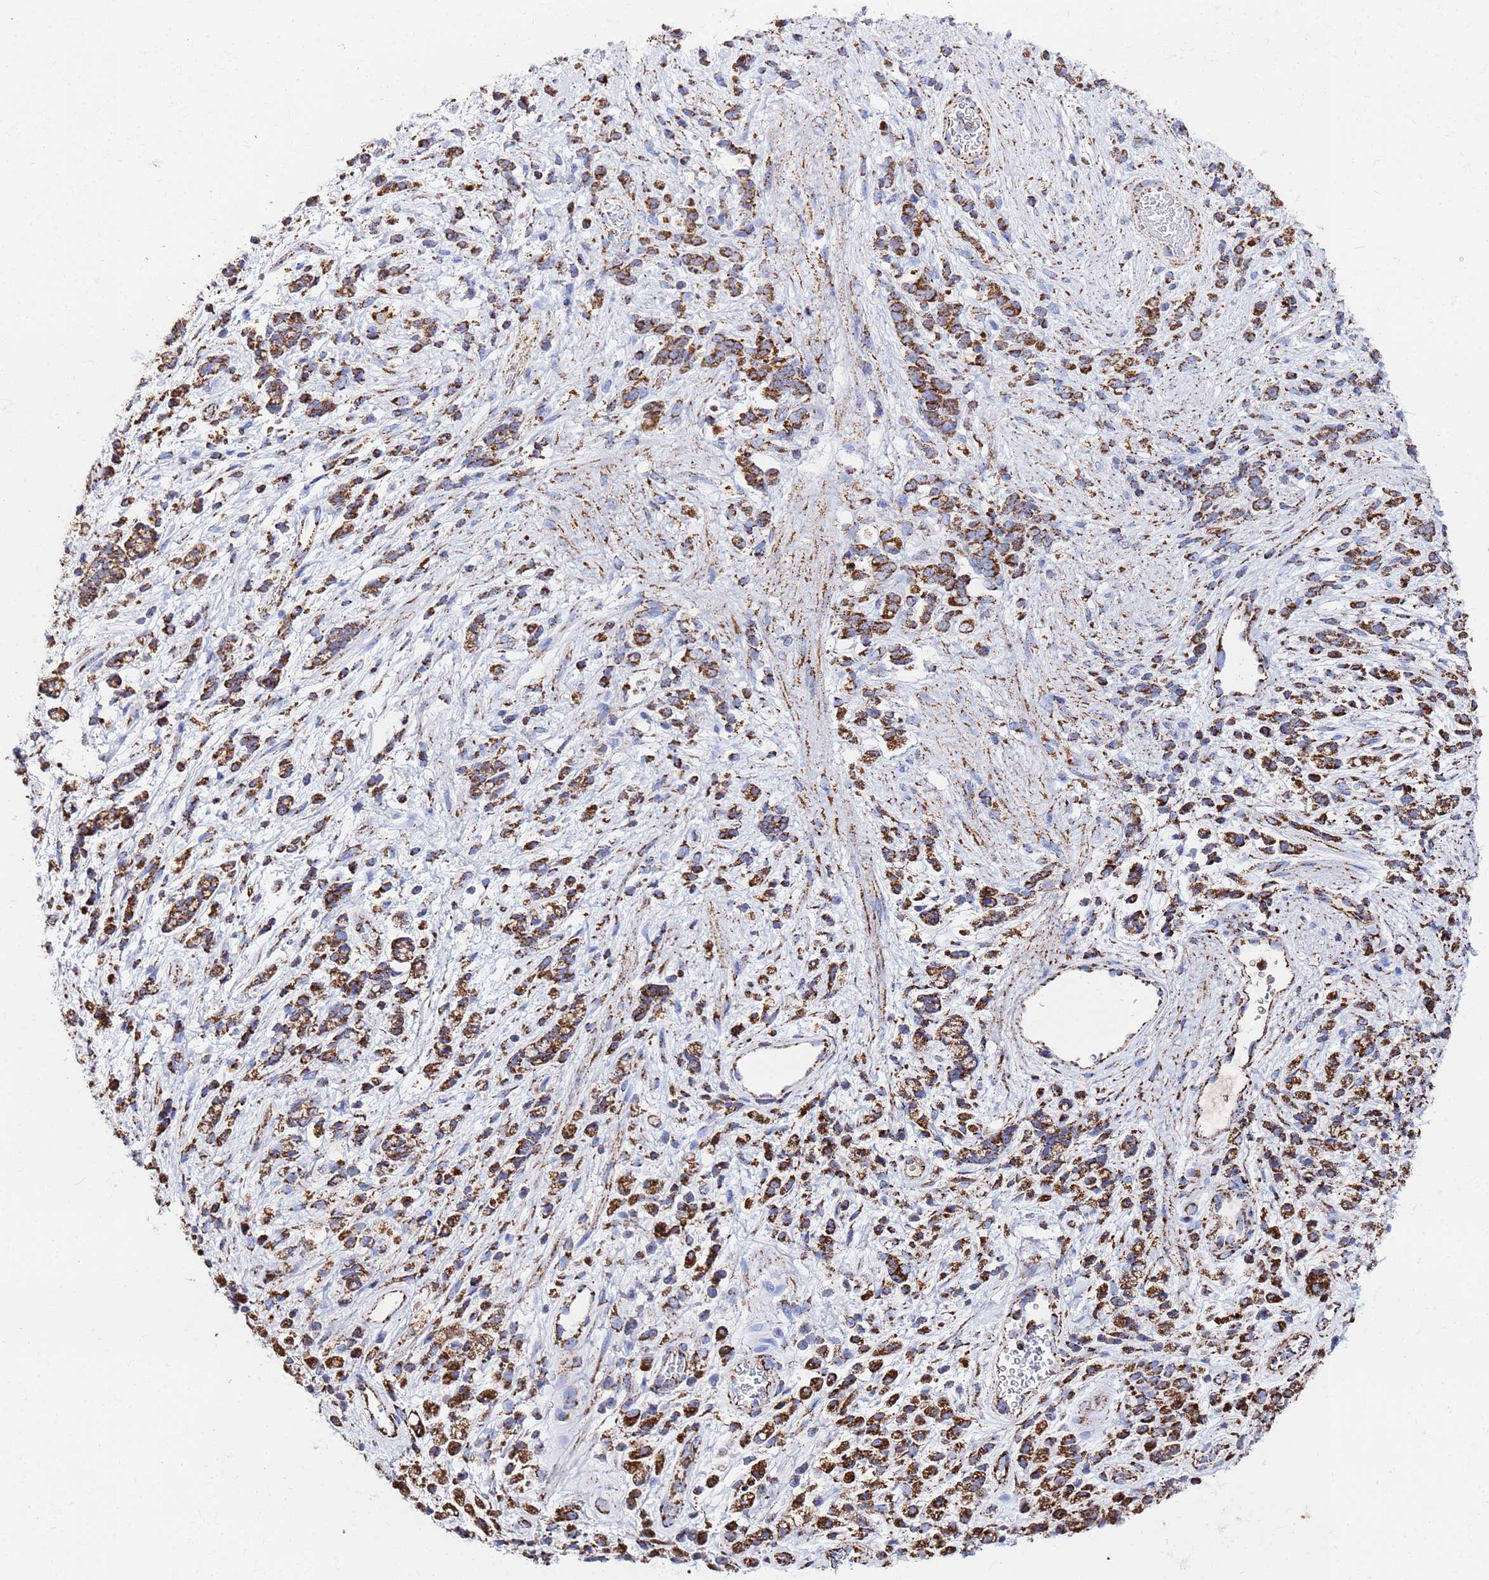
{"staining": {"intensity": "strong", "quantity": ">75%", "location": "cytoplasmic/membranous"}, "tissue": "stomach cancer", "cell_type": "Tumor cells", "image_type": "cancer", "snomed": [{"axis": "morphology", "description": "Adenocarcinoma, NOS"}, {"axis": "topography", "description": "Stomach"}], "caption": "The immunohistochemical stain shows strong cytoplasmic/membranous staining in tumor cells of stomach cancer (adenocarcinoma) tissue.", "gene": "GLUD1", "patient": {"sex": "female", "age": 60}}